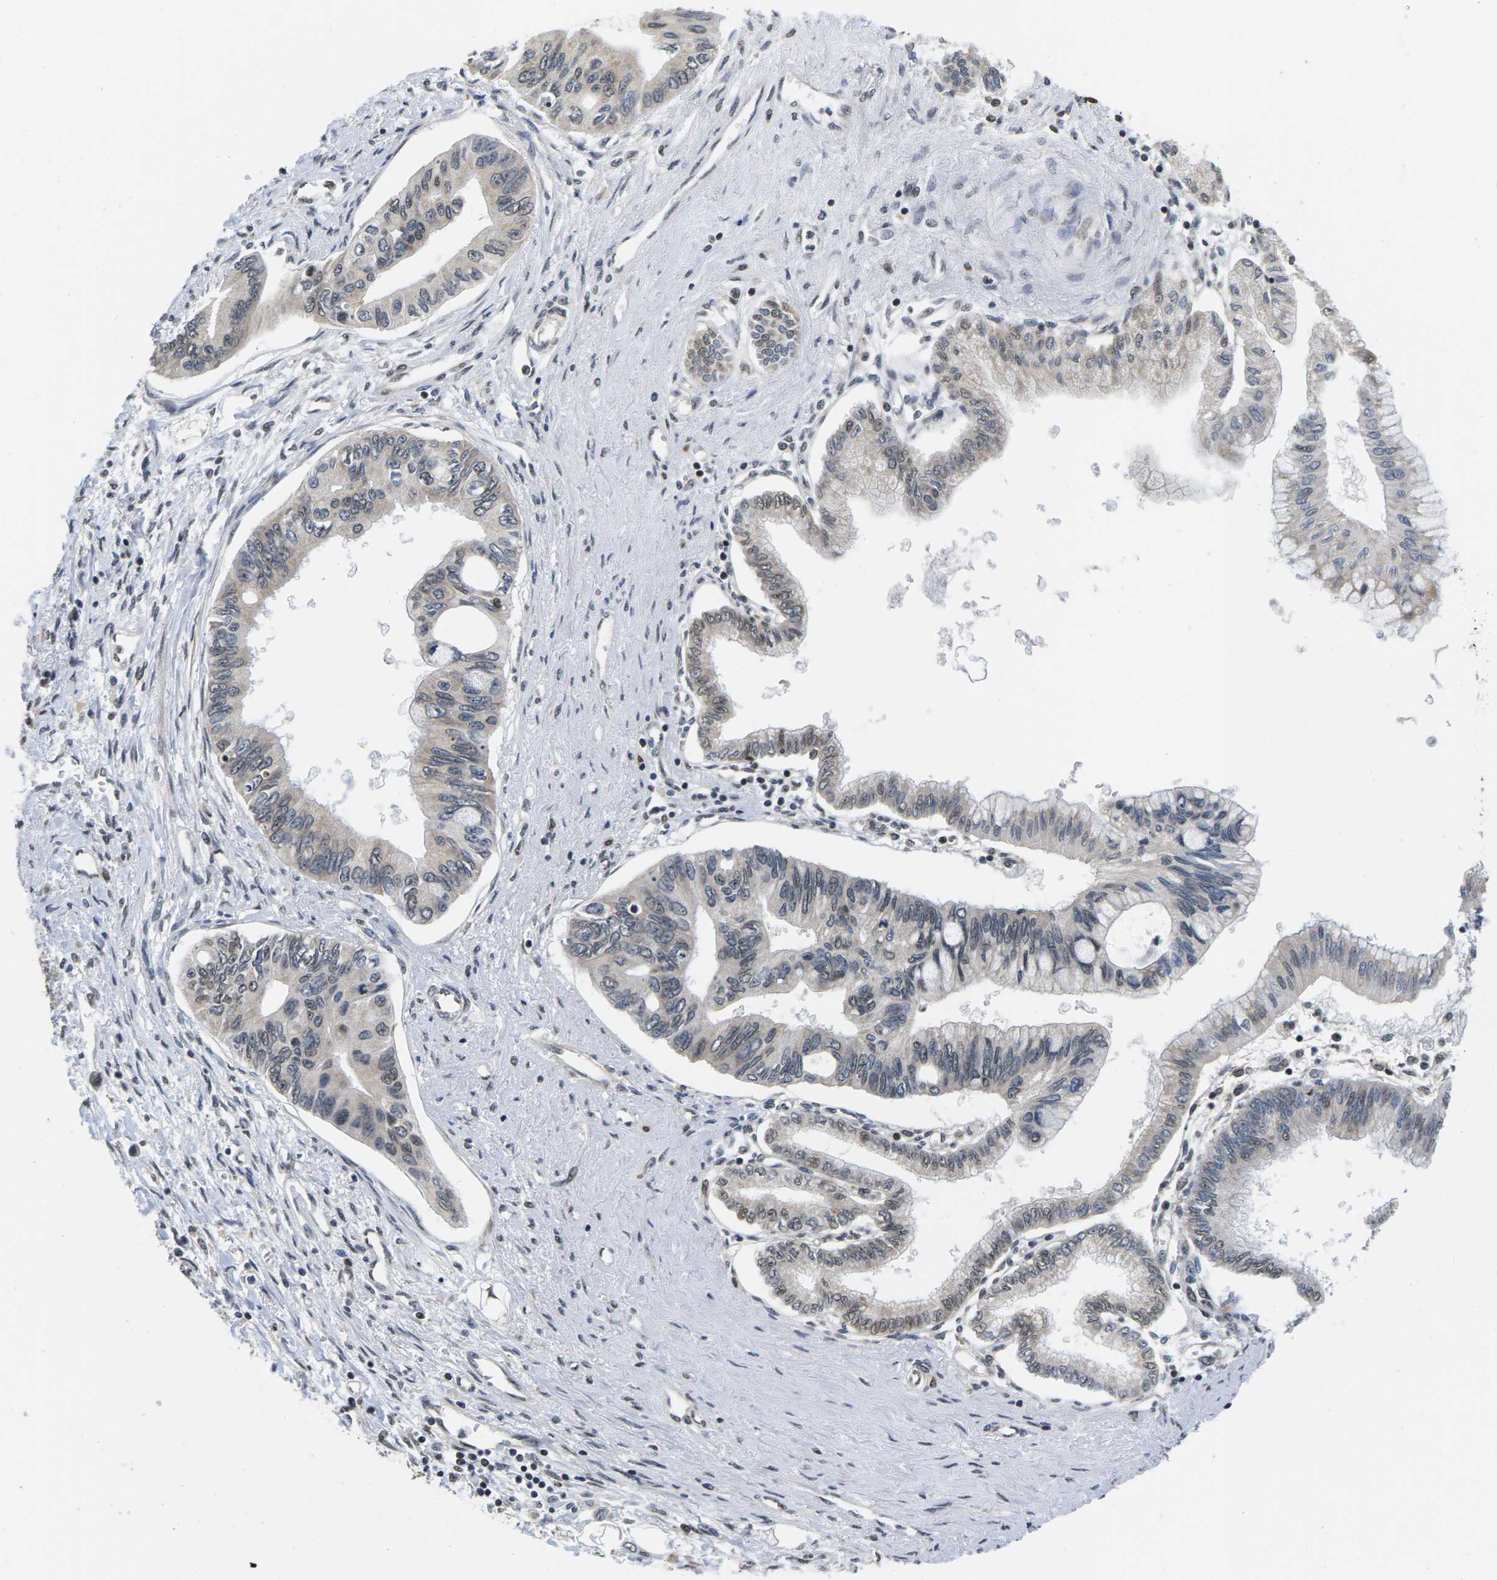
{"staining": {"intensity": "weak", "quantity": "25%-75%", "location": "nuclear"}, "tissue": "pancreatic cancer", "cell_type": "Tumor cells", "image_type": "cancer", "snomed": [{"axis": "morphology", "description": "Adenocarcinoma, NOS"}, {"axis": "topography", "description": "Pancreas"}], "caption": "The photomicrograph displays staining of adenocarcinoma (pancreatic), revealing weak nuclear protein positivity (brown color) within tumor cells. (Brightfield microscopy of DAB IHC at high magnification).", "gene": "CCNE1", "patient": {"sex": "female", "age": 77}}